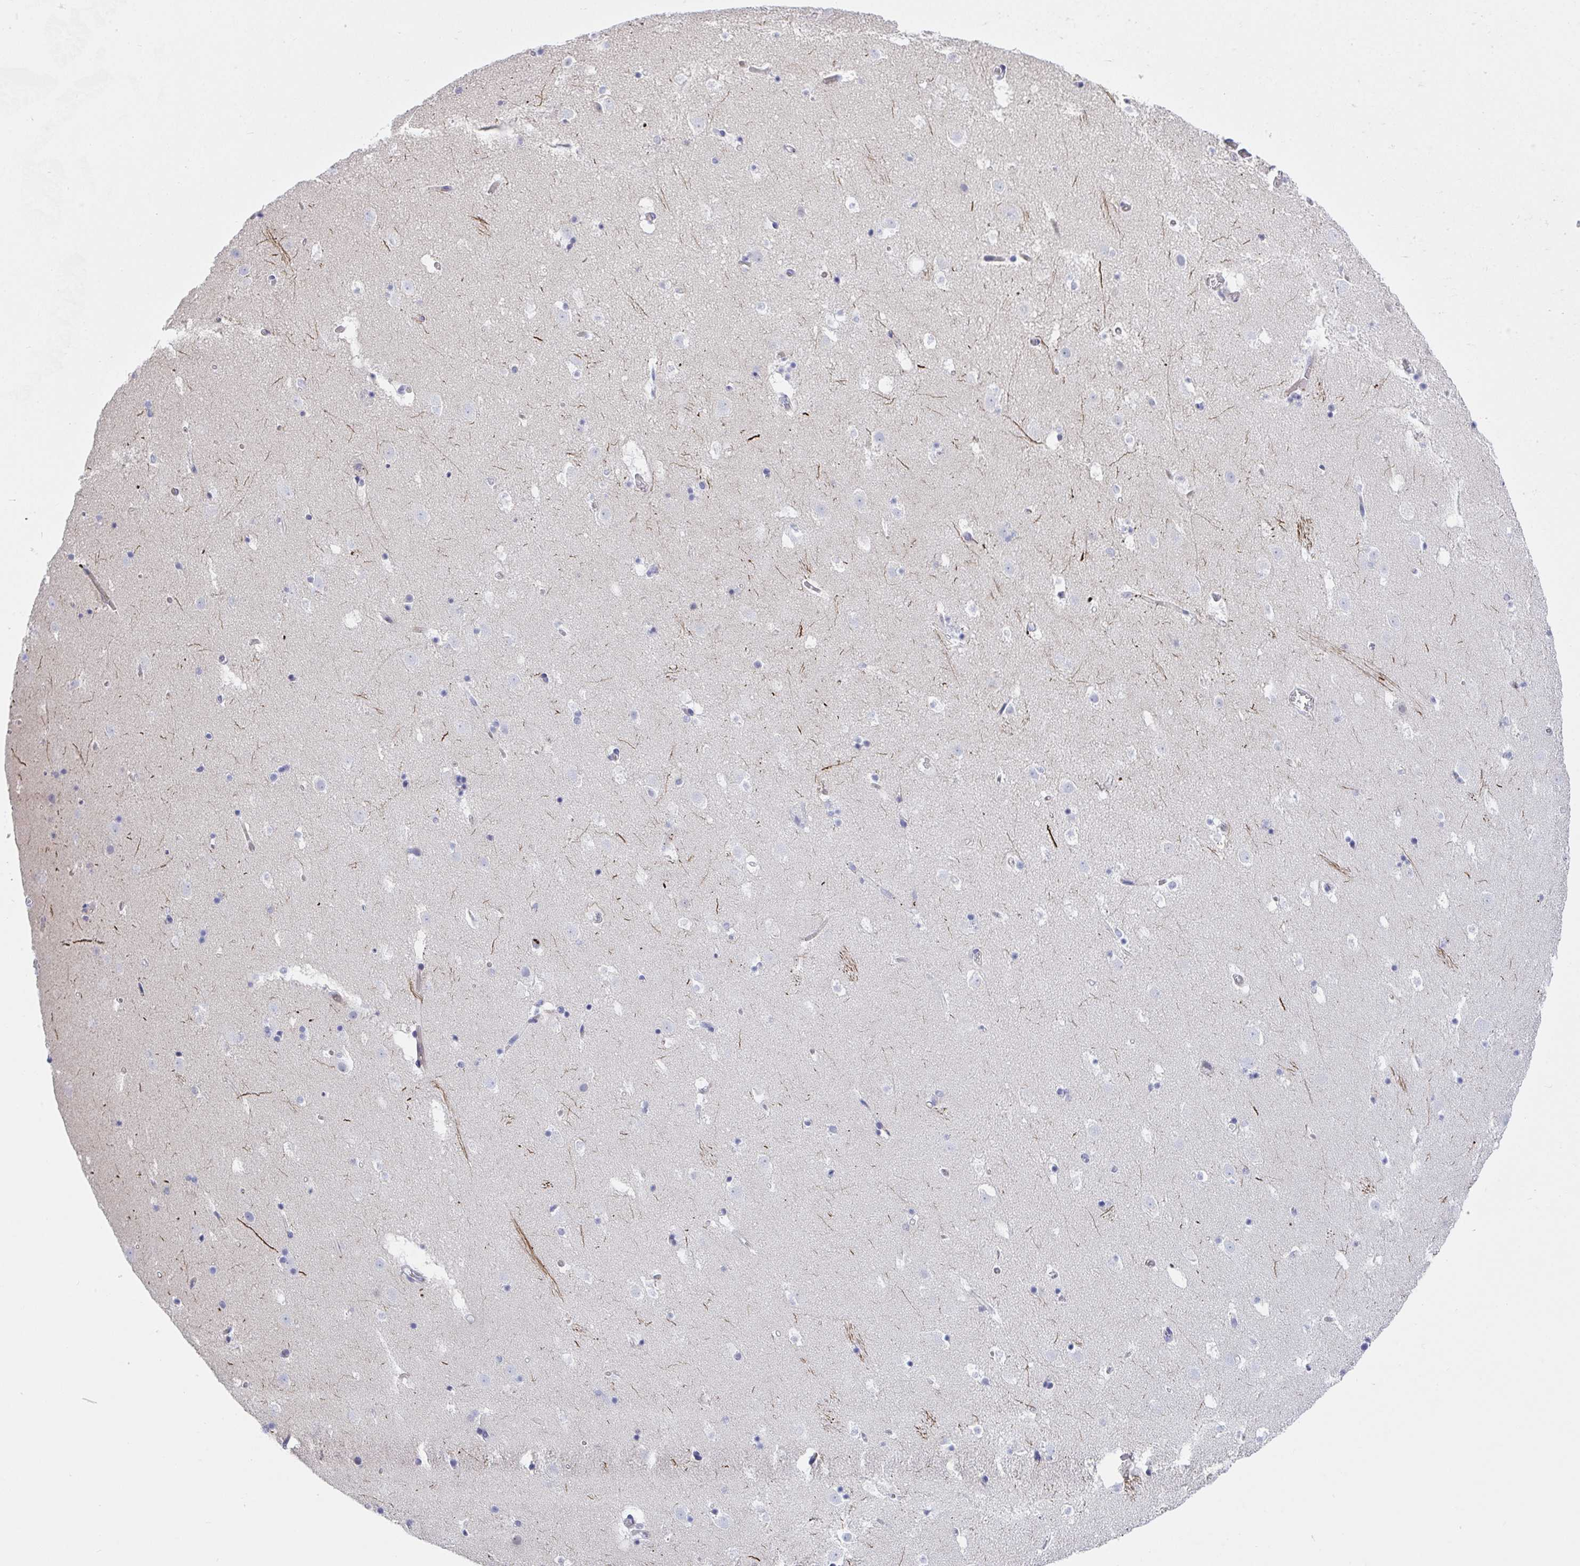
{"staining": {"intensity": "negative", "quantity": "none", "location": "none"}, "tissue": "caudate", "cell_type": "Glial cells", "image_type": "normal", "snomed": [{"axis": "morphology", "description": "Normal tissue, NOS"}, {"axis": "topography", "description": "Lateral ventricle wall"}], "caption": "This is a histopathology image of immunohistochemistry (IHC) staining of normal caudate, which shows no expression in glial cells.", "gene": "DAOA", "patient": {"sex": "male", "age": 37}}